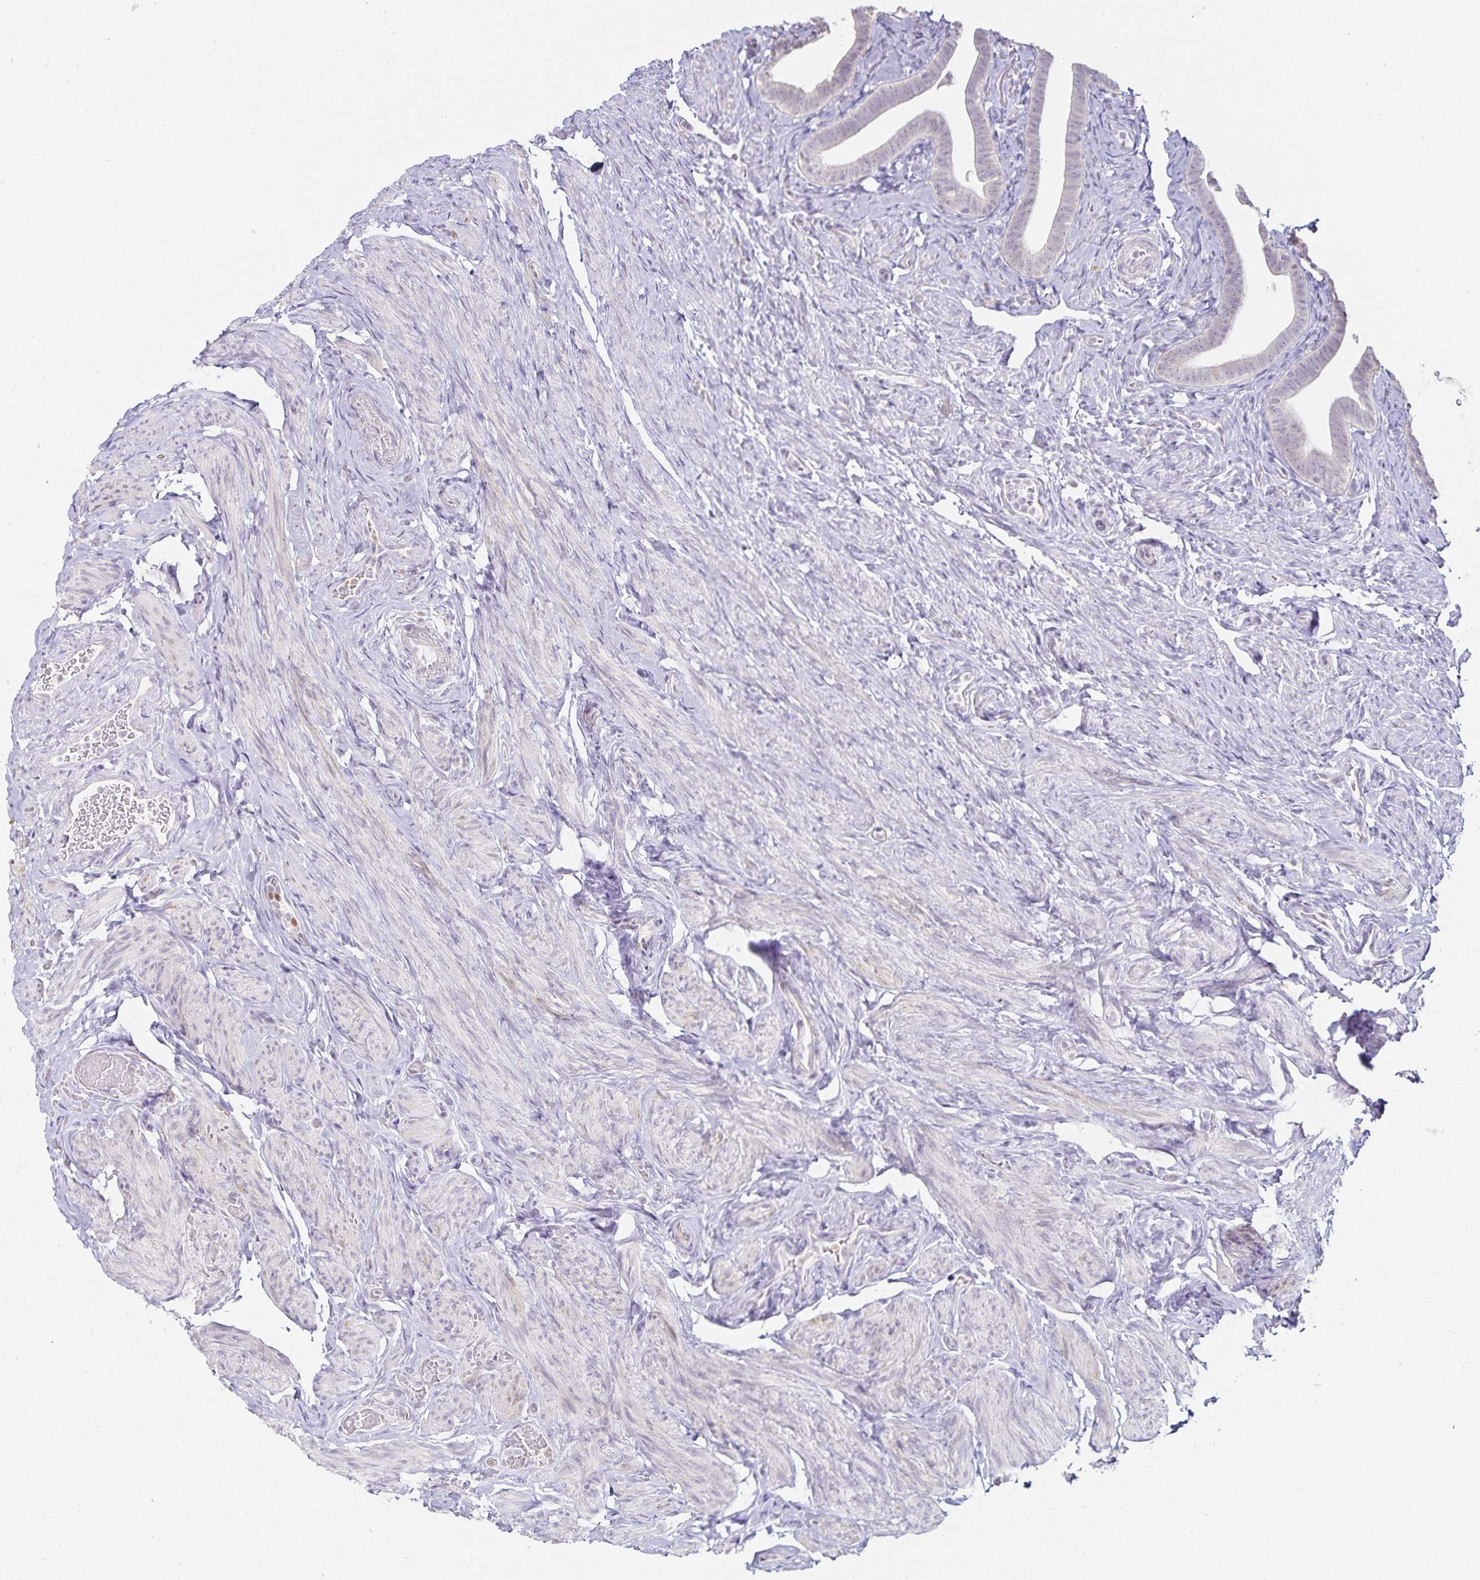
{"staining": {"intensity": "negative", "quantity": "none", "location": "none"}, "tissue": "fallopian tube", "cell_type": "Glandular cells", "image_type": "normal", "snomed": [{"axis": "morphology", "description": "Normal tissue, NOS"}, {"axis": "topography", "description": "Fallopian tube"}], "caption": "Immunohistochemical staining of normal human fallopian tube shows no significant positivity in glandular cells.", "gene": "GP2", "patient": {"sex": "female", "age": 69}}